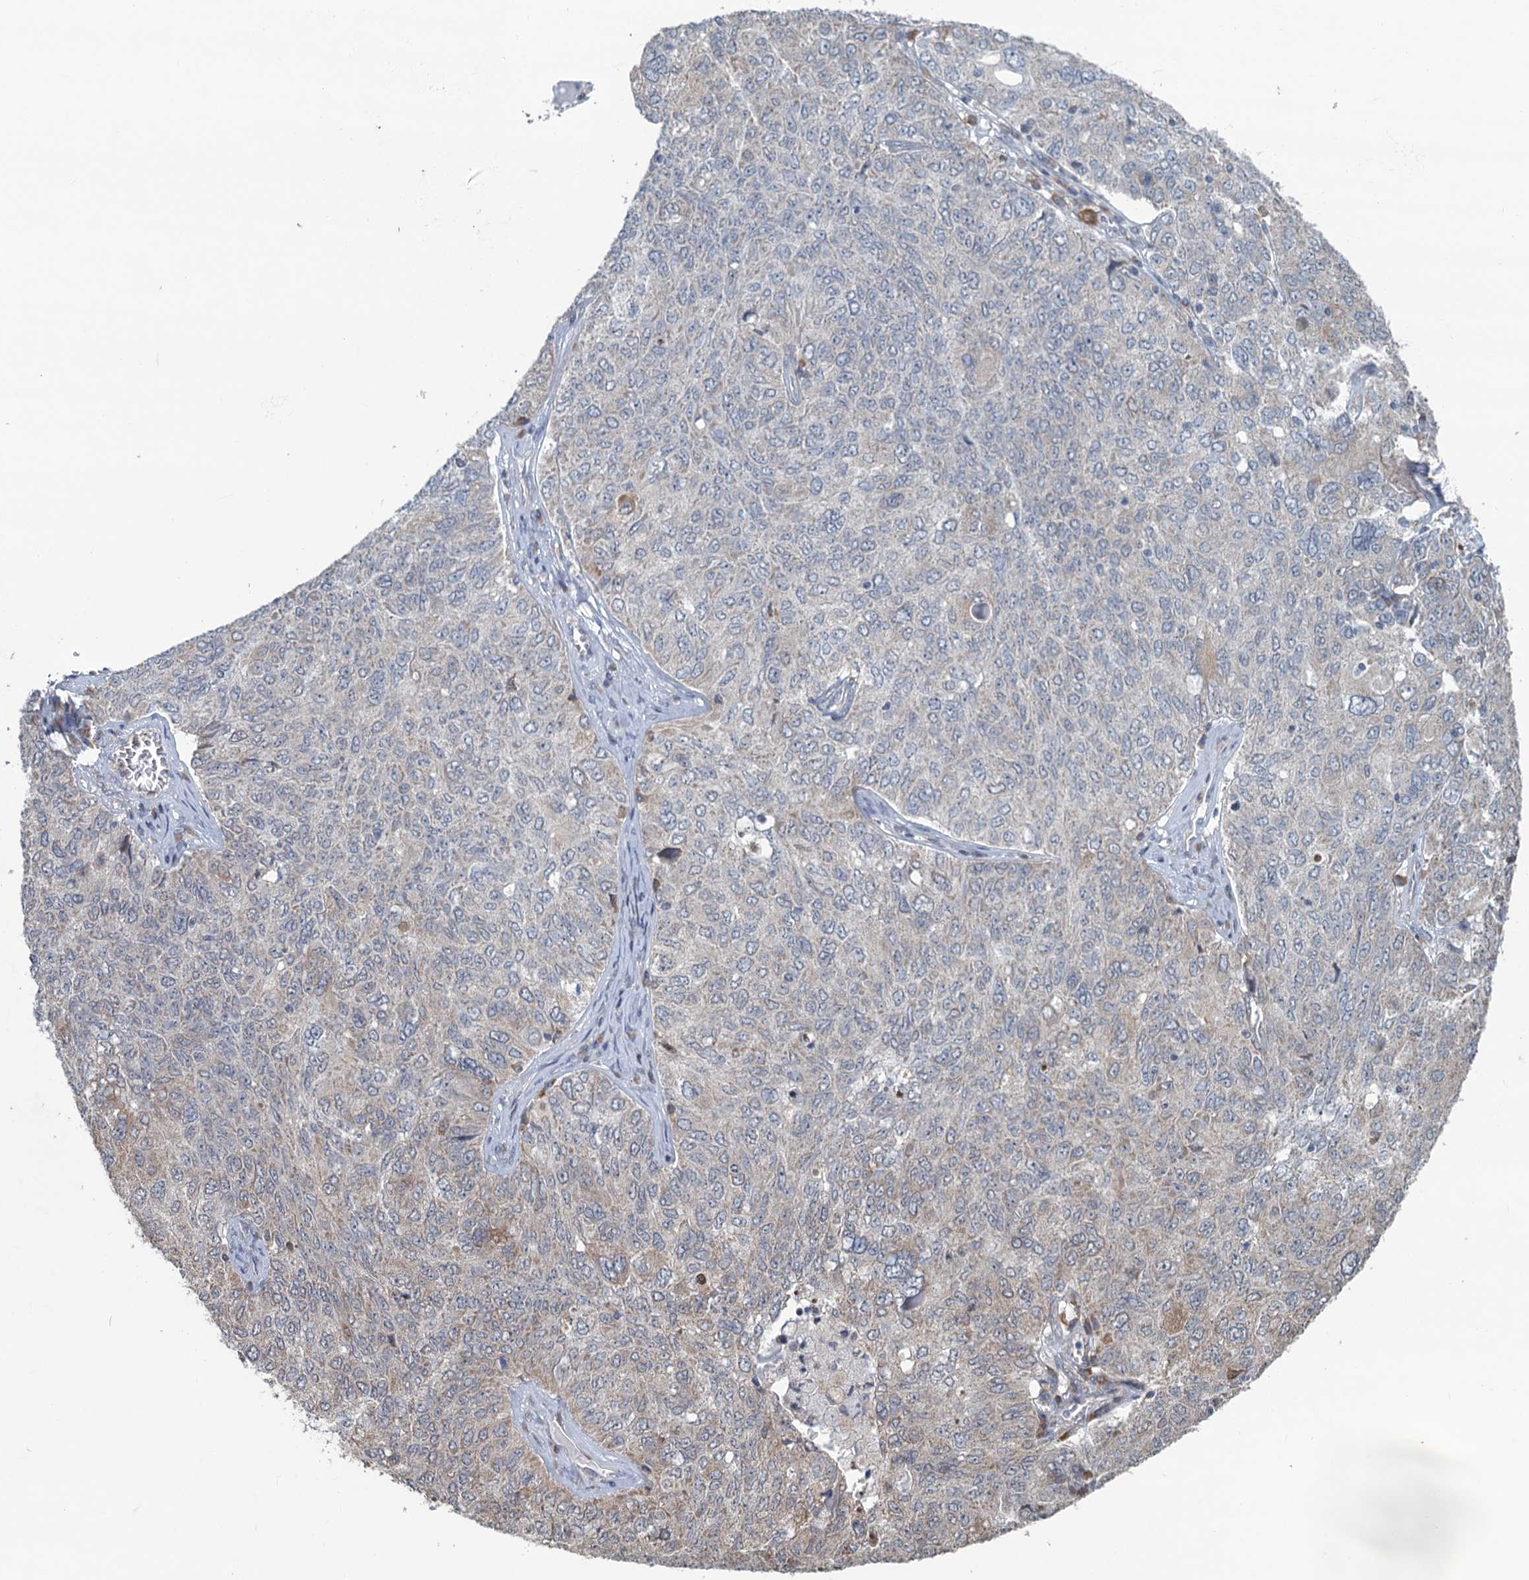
{"staining": {"intensity": "weak", "quantity": "<25%", "location": "cytoplasmic/membranous"}, "tissue": "ovarian cancer", "cell_type": "Tumor cells", "image_type": "cancer", "snomed": [{"axis": "morphology", "description": "Carcinoma, endometroid"}, {"axis": "topography", "description": "Ovary"}], "caption": "Histopathology image shows no protein expression in tumor cells of endometroid carcinoma (ovarian) tissue.", "gene": "TEX35", "patient": {"sex": "female", "age": 62}}